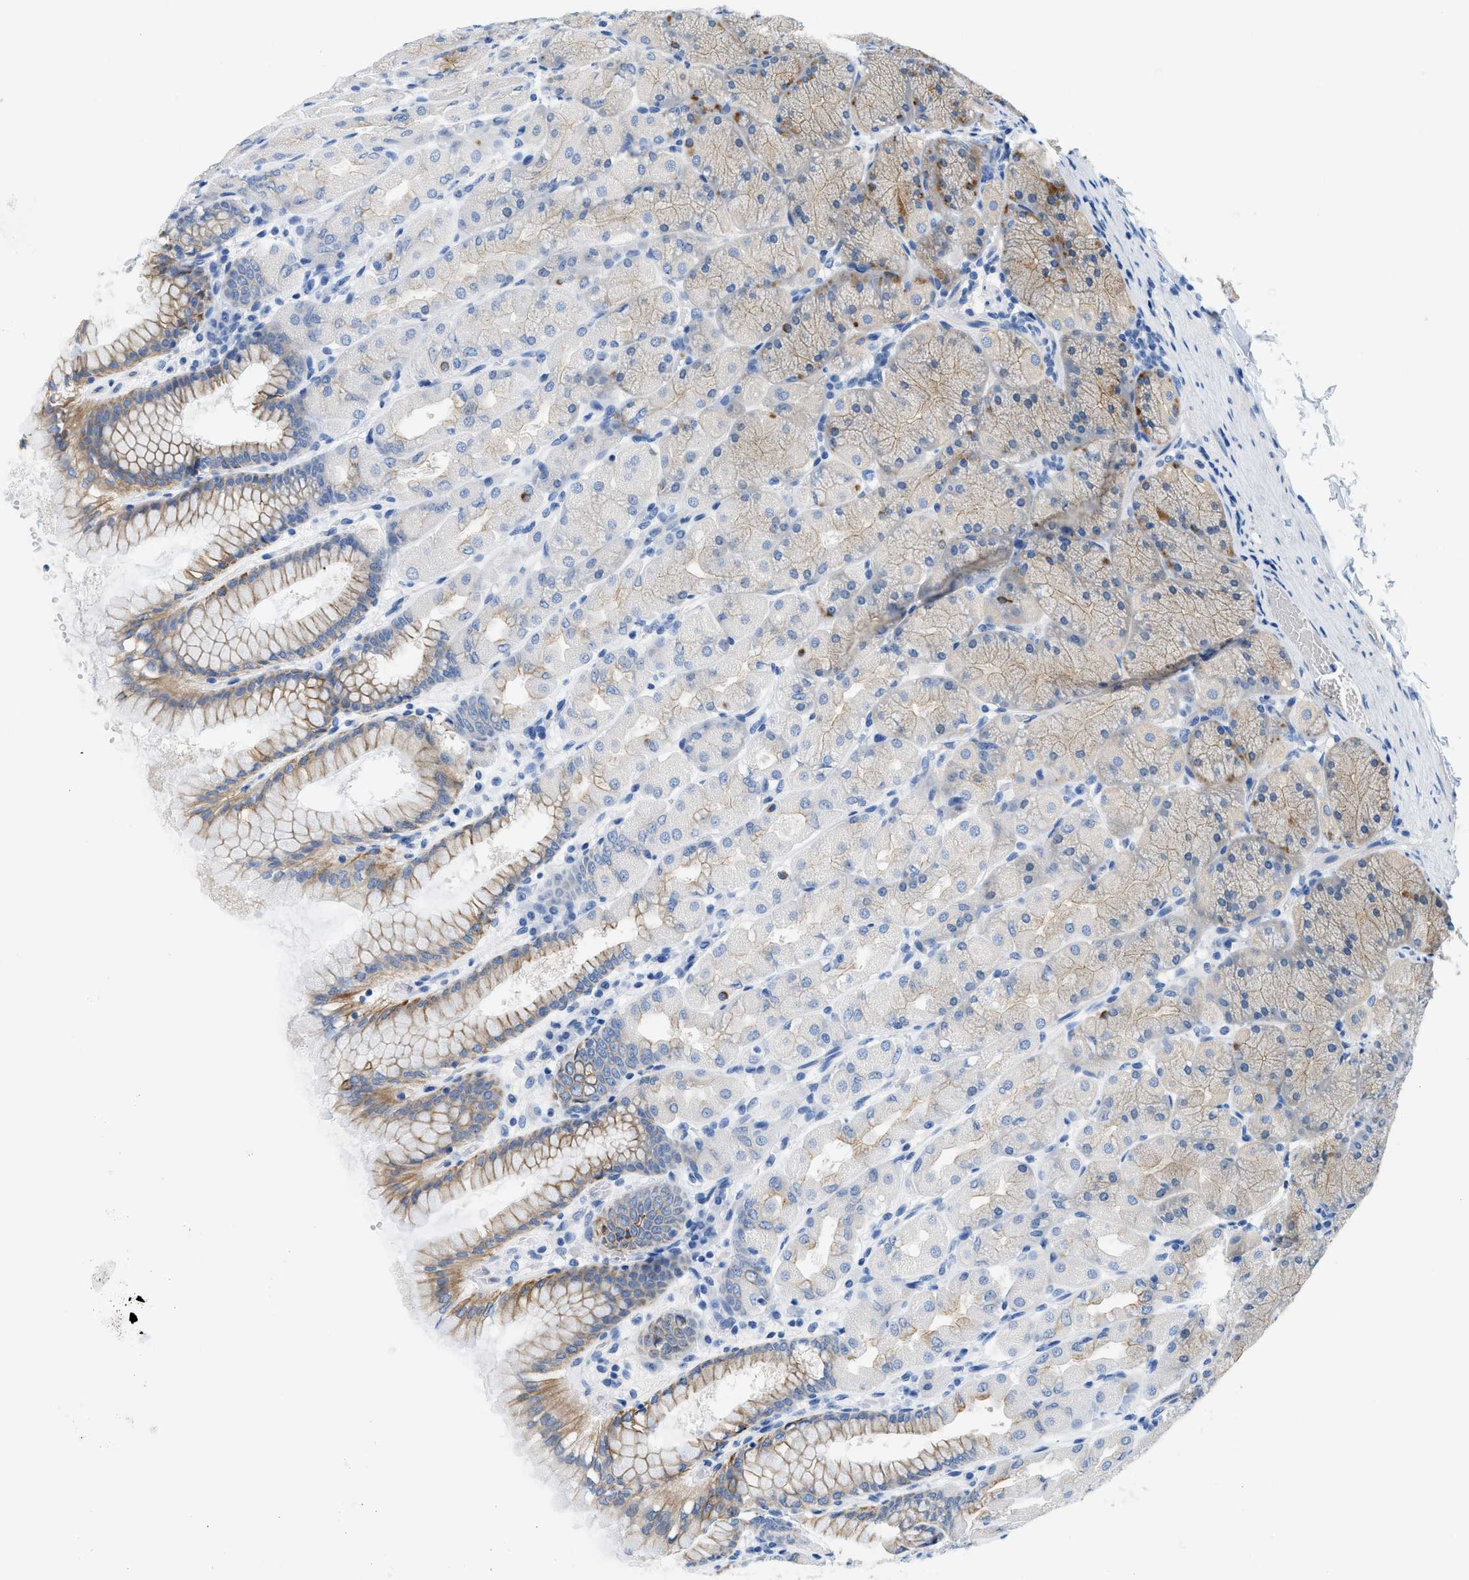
{"staining": {"intensity": "moderate", "quantity": "25%-75%", "location": "cytoplasmic/membranous"}, "tissue": "stomach", "cell_type": "Glandular cells", "image_type": "normal", "snomed": [{"axis": "morphology", "description": "Normal tissue, NOS"}, {"axis": "topography", "description": "Stomach, upper"}], "caption": "Immunohistochemical staining of benign stomach exhibits 25%-75% levels of moderate cytoplasmic/membranous protein positivity in about 25%-75% of glandular cells. The staining is performed using DAB brown chromogen to label protein expression. The nuclei are counter-stained blue using hematoxylin.", "gene": "BPGM", "patient": {"sex": "female", "age": 56}}